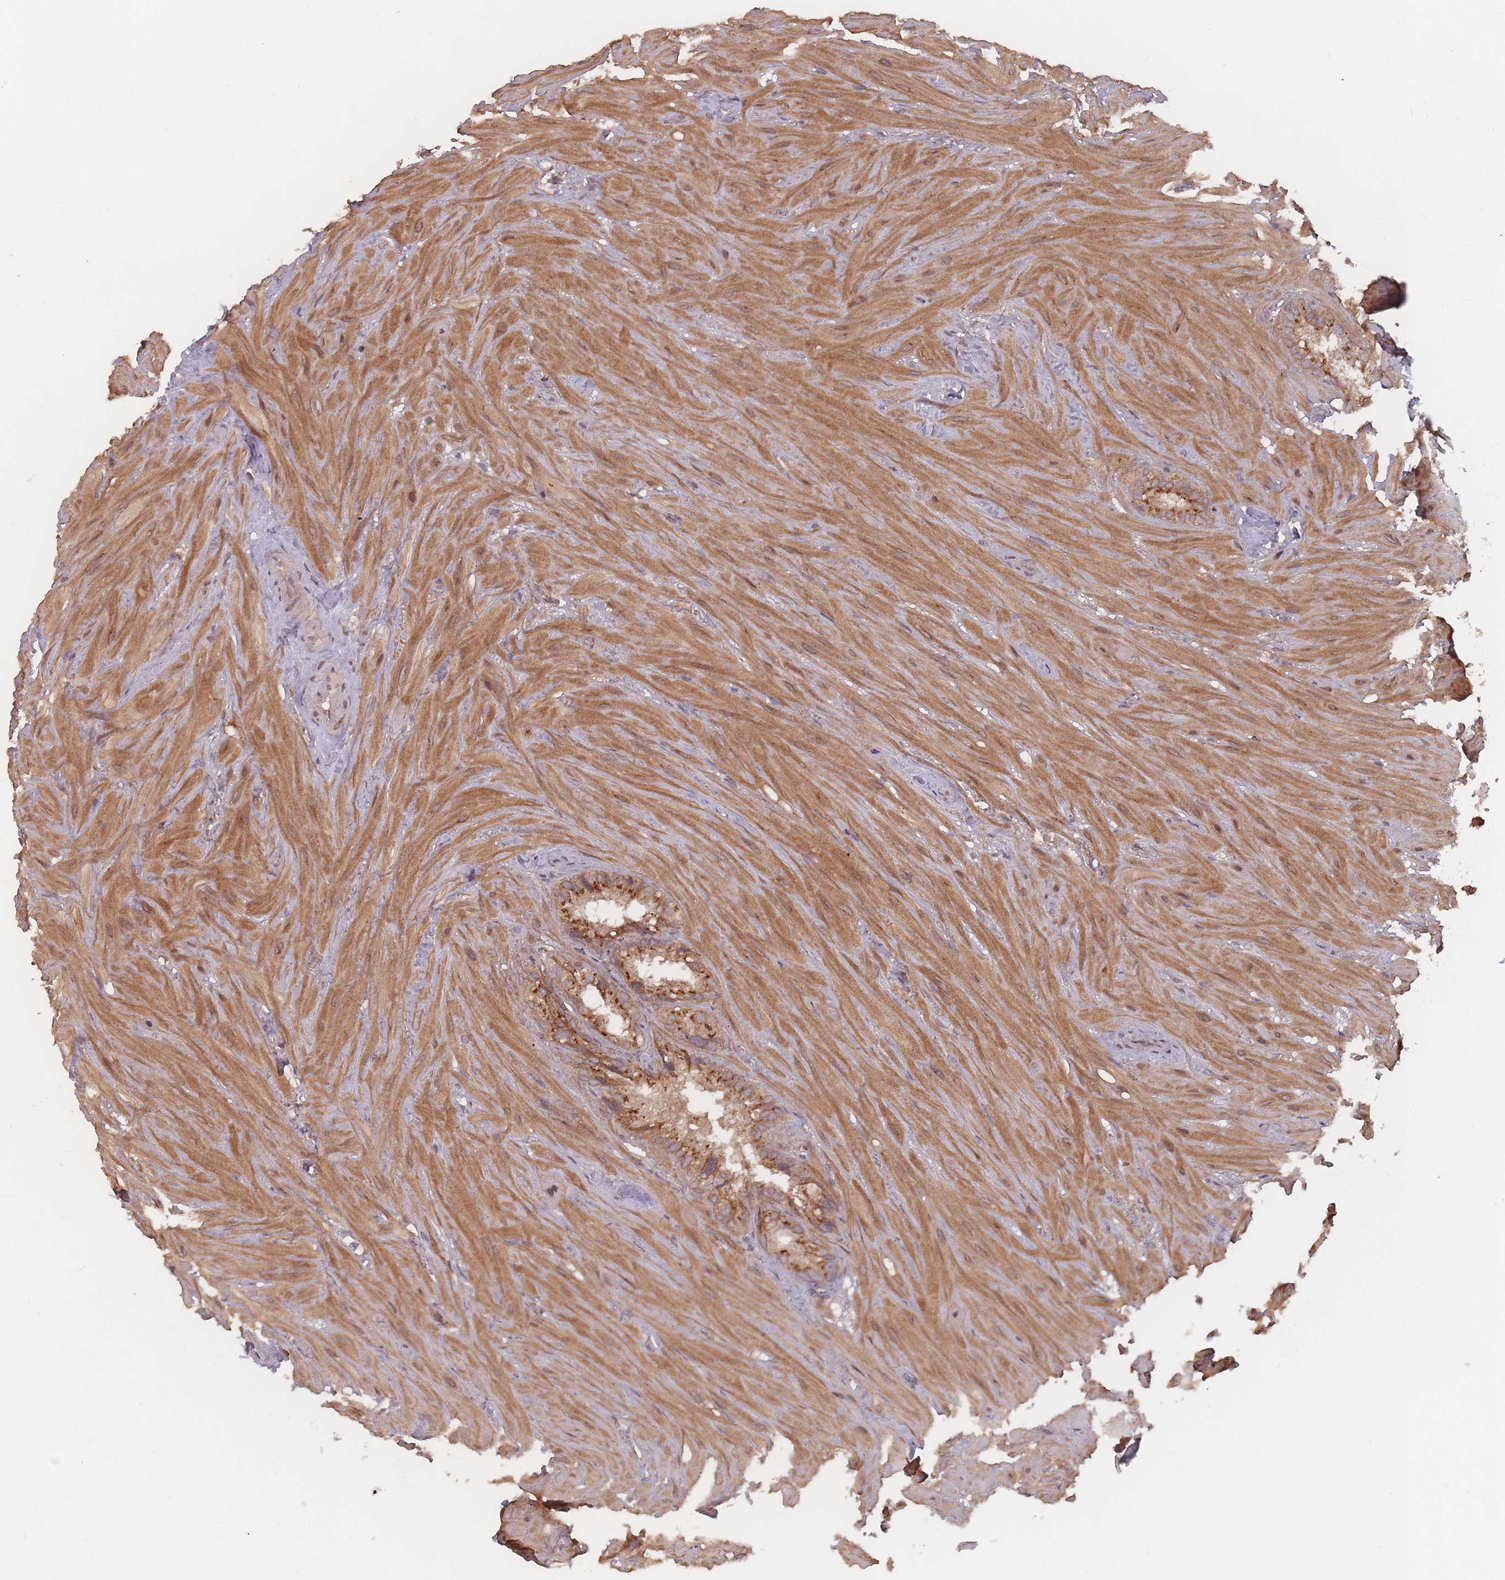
{"staining": {"intensity": "strong", "quantity": ">75%", "location": "cytoplasmic/membranous"}, "tissue": "seminal vesicle", "cell_type": "Glandular cells", "image_type": "normal", "snomed": [{"axis": "morphology", "description": "Normal tissue, NOS"}, {"axis": "topography", "description": "Prostate"}, {"axis": "topography", "description": "Seminal veicle"}], "caption": "Protein staining demonstrates strong cytoplasmic/membranous staining in approximately >75% of glandular cells in unremarkable seminal vesicle.", "gene": "C3orf14", "patient": {"sex": "male", "age": 68}}